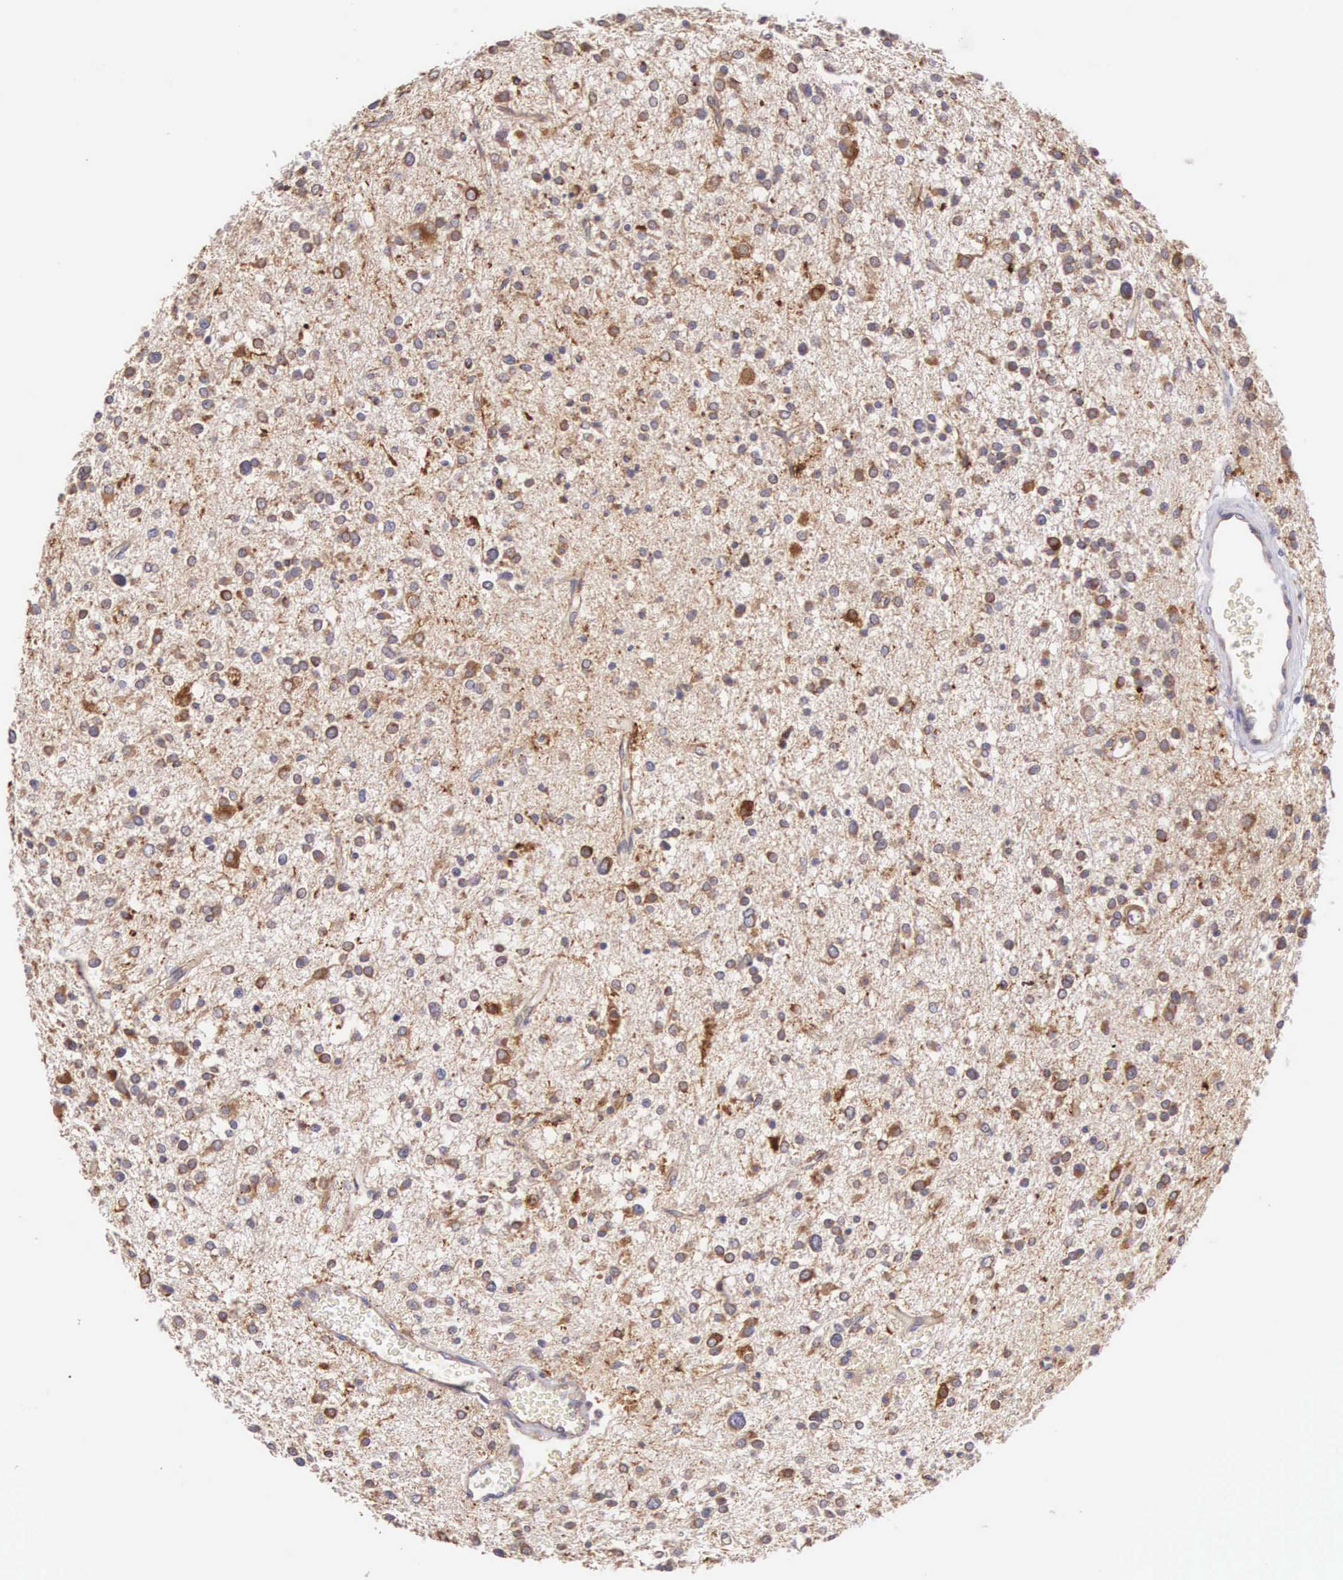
{"staining": {"intensity": "weak", "quantity": "25%-75%", "location": "cytoplasmic/membranous"}, "tissue": "glioma", "cell_type": "Tumor cells", "image_type": "cancer", "snomed": [{"axis": "morphology", "description": "Glioma, malignant, Low grade"}, {"axis": "topography", "description": "Brain"}], "caption": "Immunohistochemistry (IHC) photomicrograph of neoplastic tissue: human malignant glioma (low-grade) stained using immunohistochemistry (IHC) displays low levels of weak protein expression localized specifically in the cytoplasmic/membranous of tumor cells, appearing as a cytoplasmic/membranous brown color.", "gene": "NSDHL", "patient": {"sex": "female", "age": 36}}